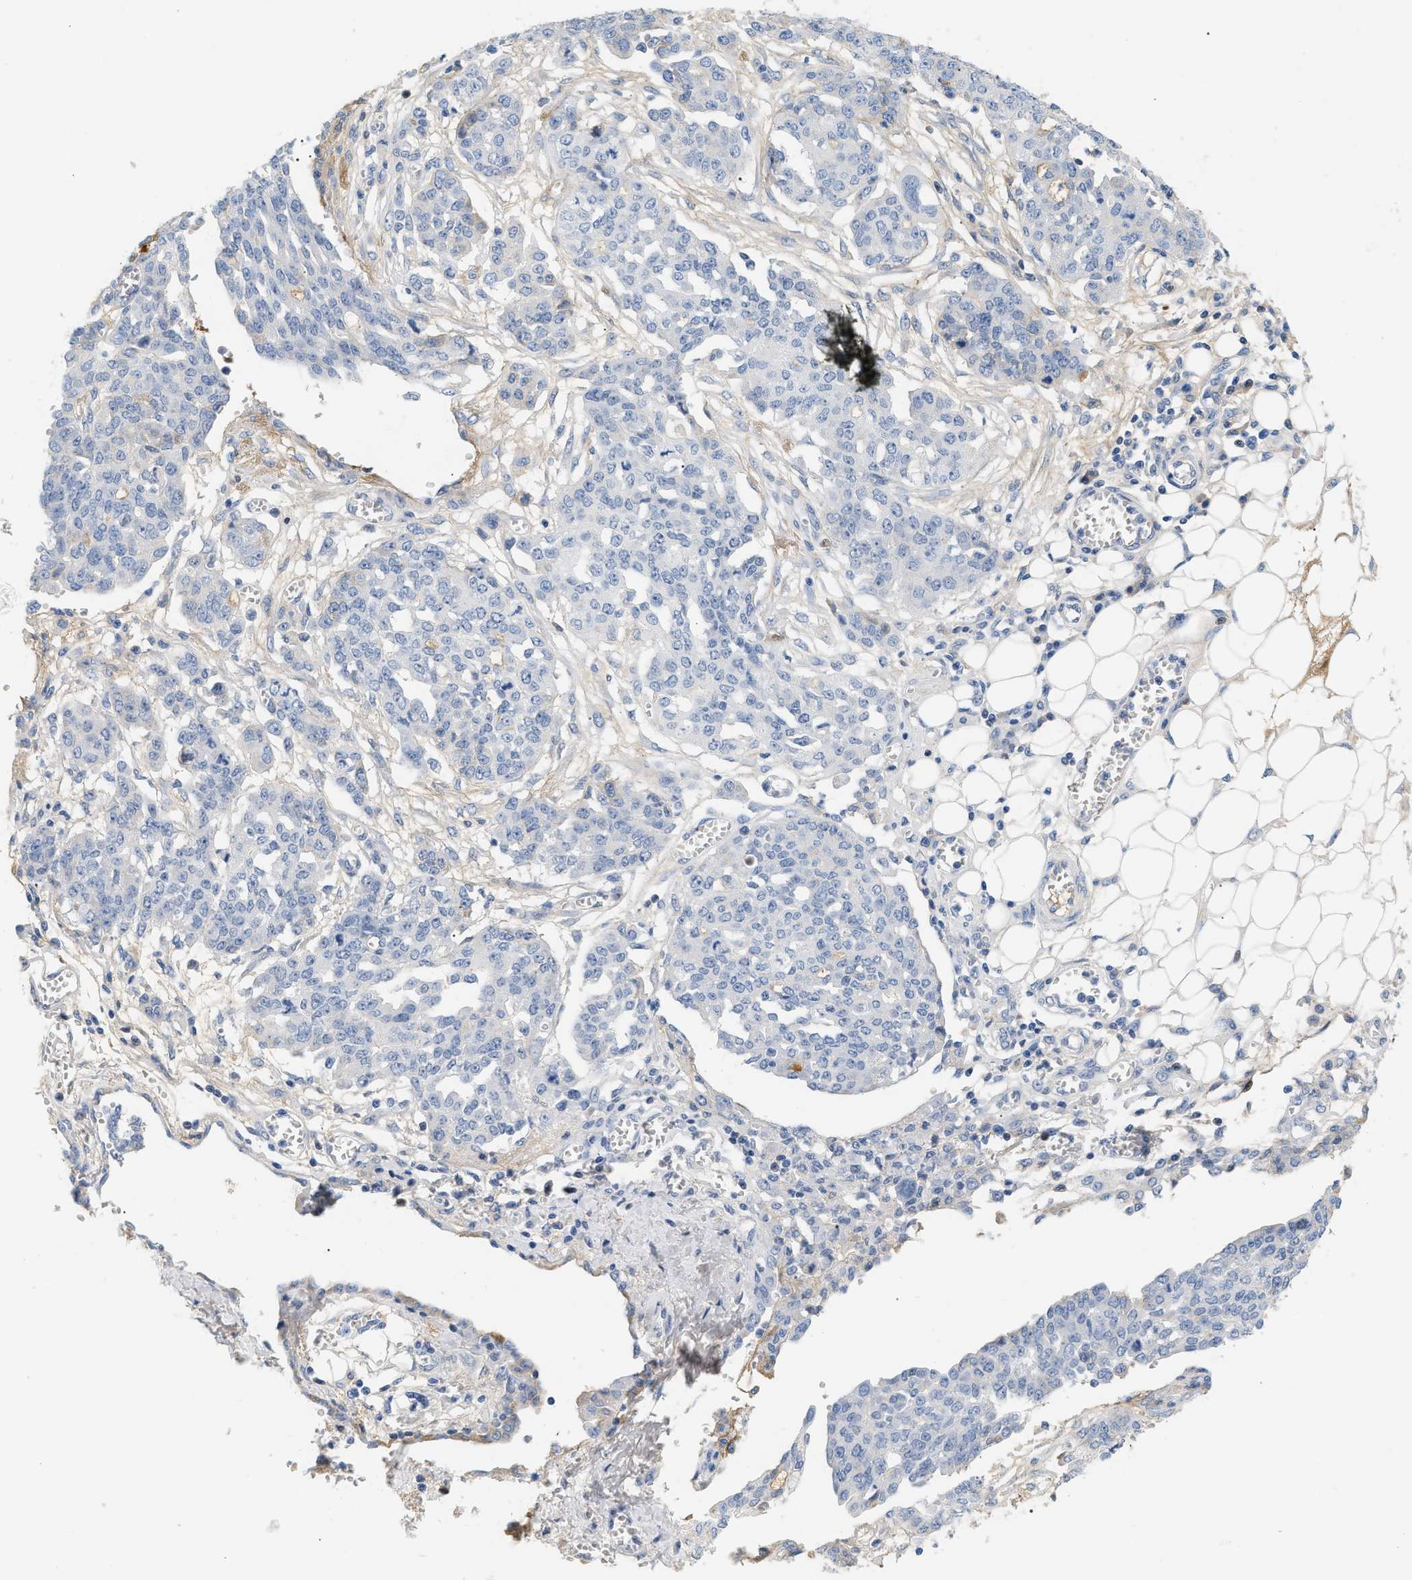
{"staining": {"intensity": "negative", "quantity": "none", "location": "none"}, "tissue": "ovarian cancer", "cell_type": "Tumor cells", "image_type": "cancer", "snomed": [{"axis": "morphology", "description": "Cystadenocarcinoma, serous, NOS"}, {"axis": "topography", "description": "Soft tissue"}, {"axis": "topography", "description": "Ovary"}], "caption": "Photomicrograph shows no significant protein expression in tumor cells of serous cystadenocarcinoma (ovarian).", "gene": "CFH", "patient": {"sex": "female", "age": 57}}